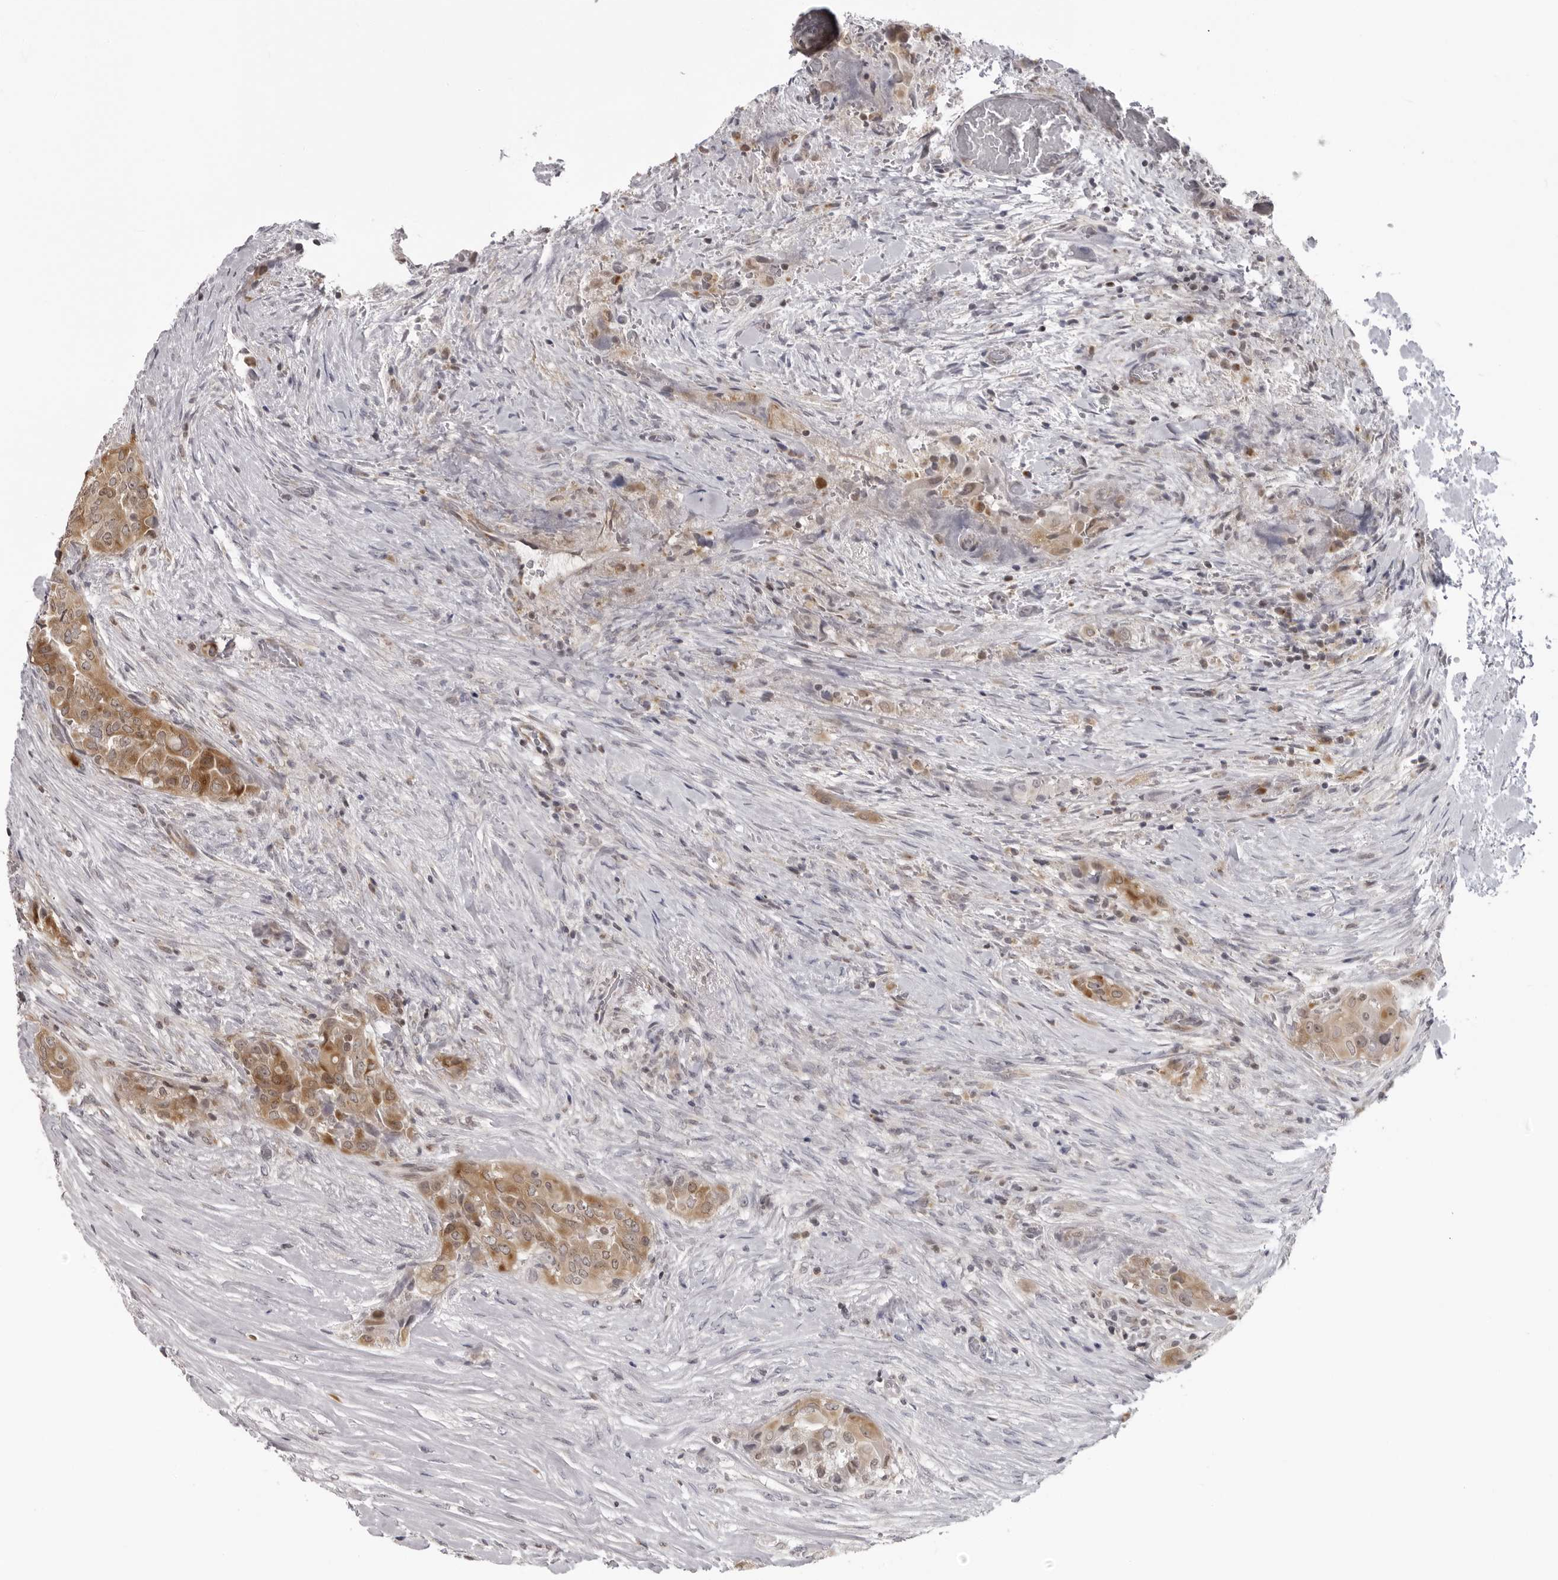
{"staining": {"intensity": "moderate", "quantity": "25%-75%", "location": "cytoplasmic/membranous"}, "tissue": "thyroid cancer", "cell_type": "Tumor cells", "image_type": "cancer", "snomed": [{"axis": "morphology", "description": "Papillary adenocarcinoma, NOS"}, {"axis": "topography", "description": "Thyroid gland"}], "caption": "Protein expression analysis of human thyroid papillary adenocarcinoma reveals moderate cytoplasmic/membranous expression in approximately 25%-75% of tumor cells.", "gene": "MRPS15", "patient": {"sex": "female", "age": 59}}